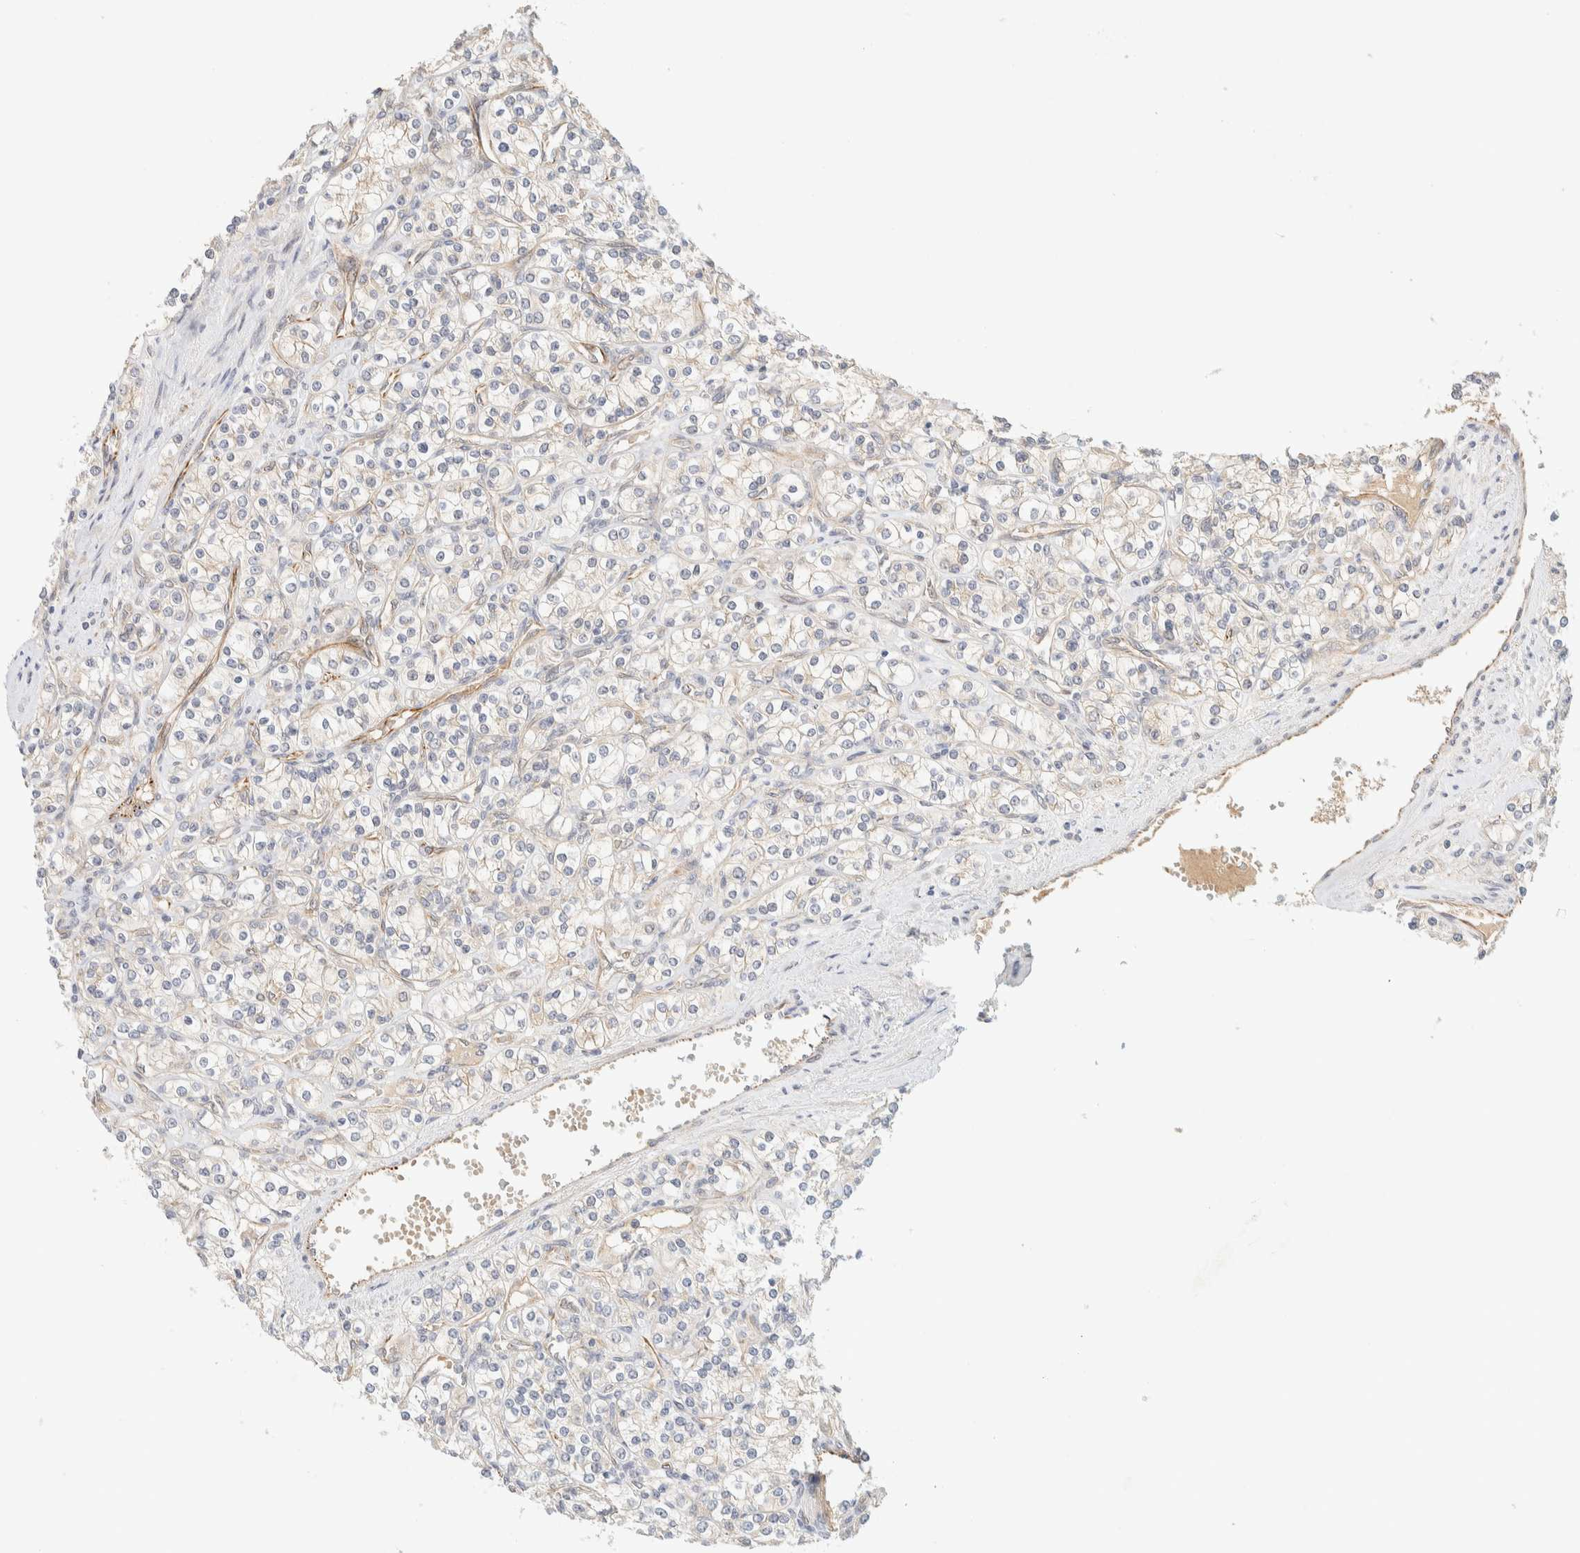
{"staining": {"intensity": "negative", "quantity": "none", "location": "none"}, "tissue": "renal cancer", "cell_type": "Tumor cells", "image_type": "cancer", "snomed": [{"axis": "morphology", "description": "Adenocarcinoma, NOS"}, {"axis": "topography", "description": "Kidney"}], "caption": "This is an IHC image of renal adenocarcinoma. There is no staining in tumor cells.", "gene": "FAT1", "patient": {"sex": "male", "age": 77}}